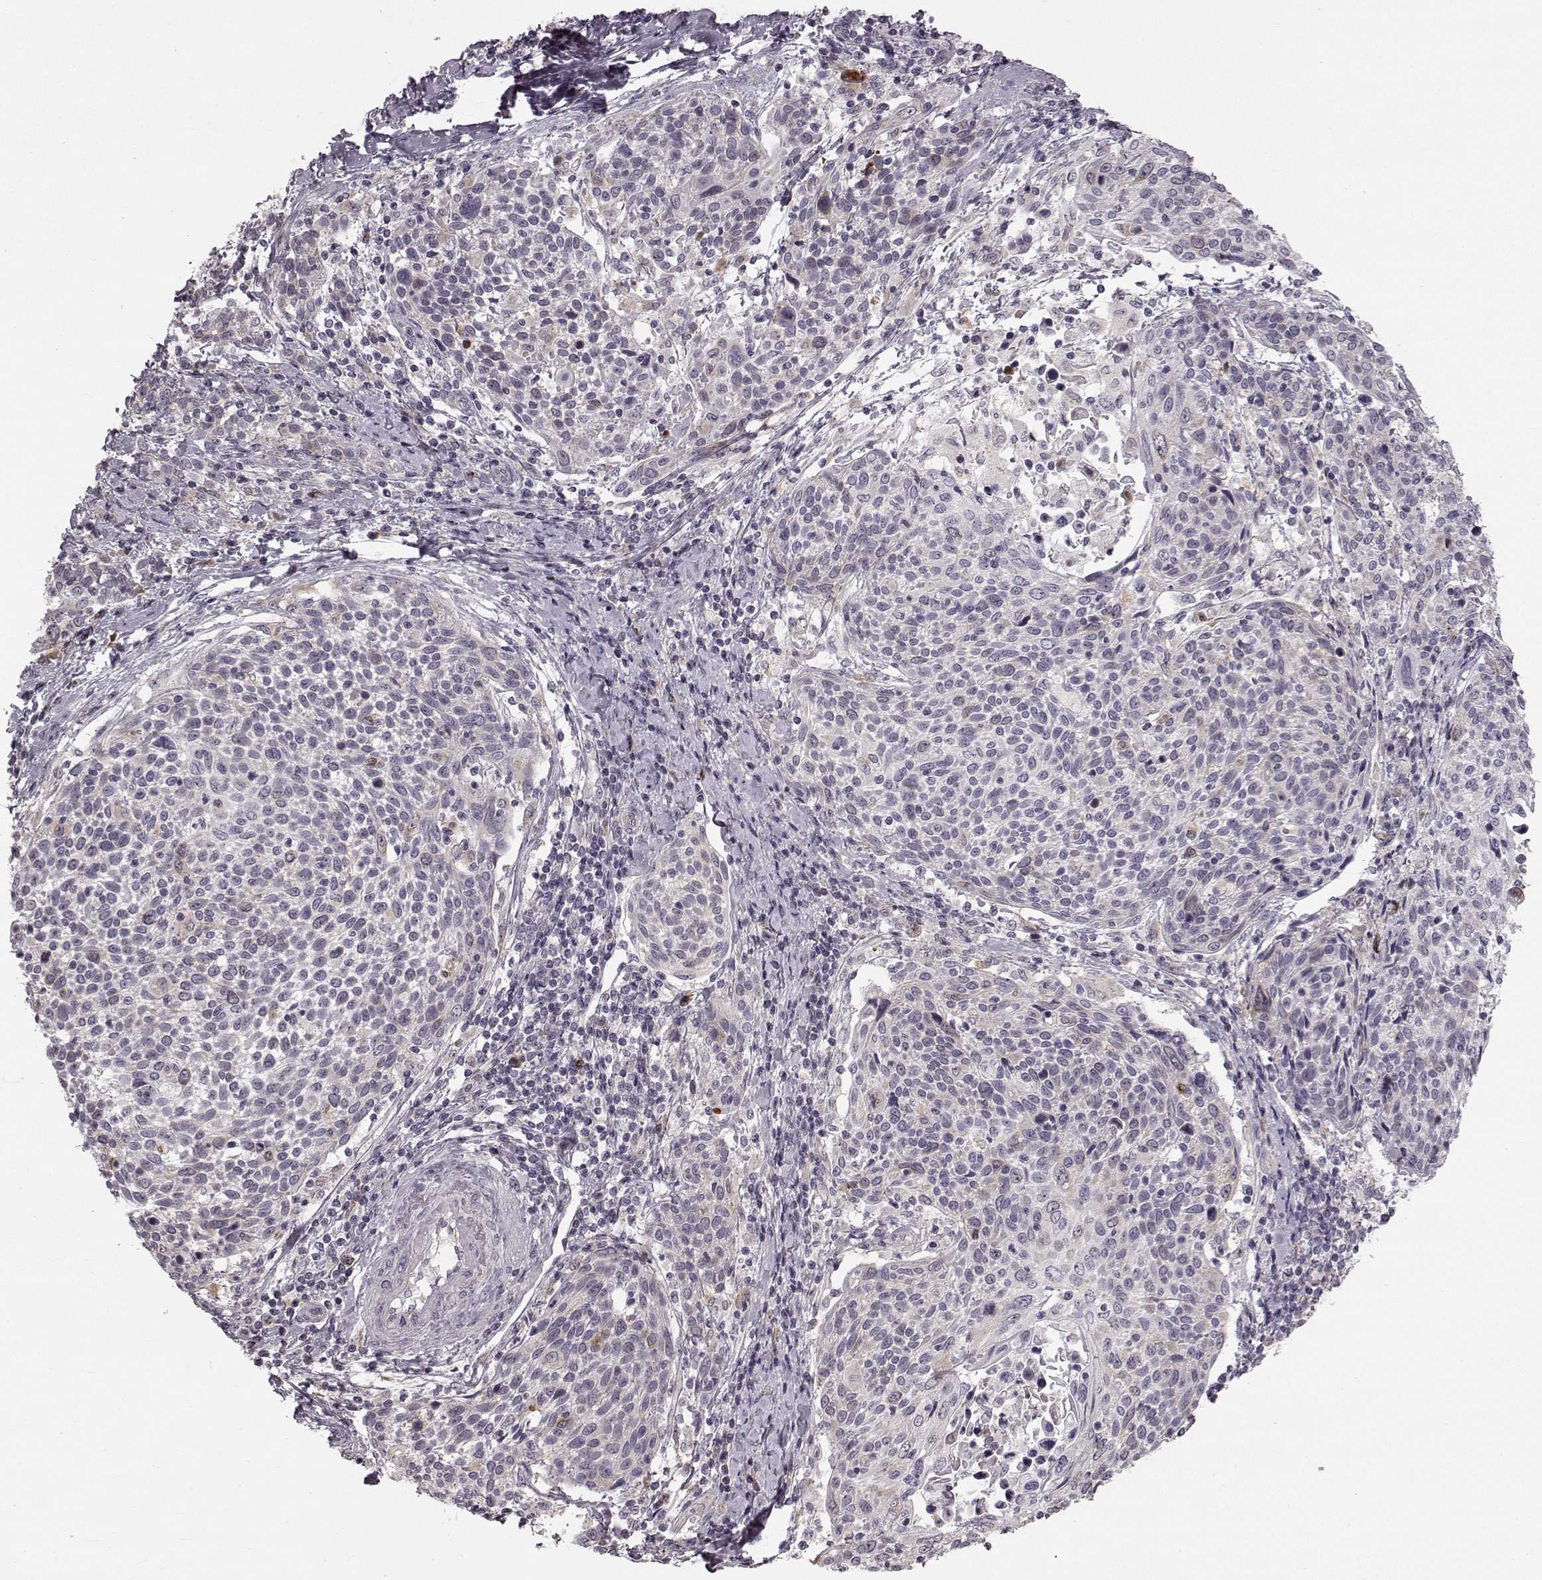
{"staining": {"intensity": "weak", "quantity": "<25%", "location": "cytoplasmic/membranous"}, "tissue": "cervical cancer", "cell_type": "Tumor cells", "image_type": "cancer", "snomed": [{"axis": "morphology", "description": "Squamous cell carcinoma, NOS"}, {"axis": "topography", "description": "Cervix"}], "caption": "IHC of human cervical cancer shows no positivity in tumor cells. Brightfield microscopy of immunohistochemistry (IHC) stained with DAB (brown) and hematoxylin (blue), captured at high magnification.", "gene": "HMMR", "patient": {"sex": "female", "age": 61}}